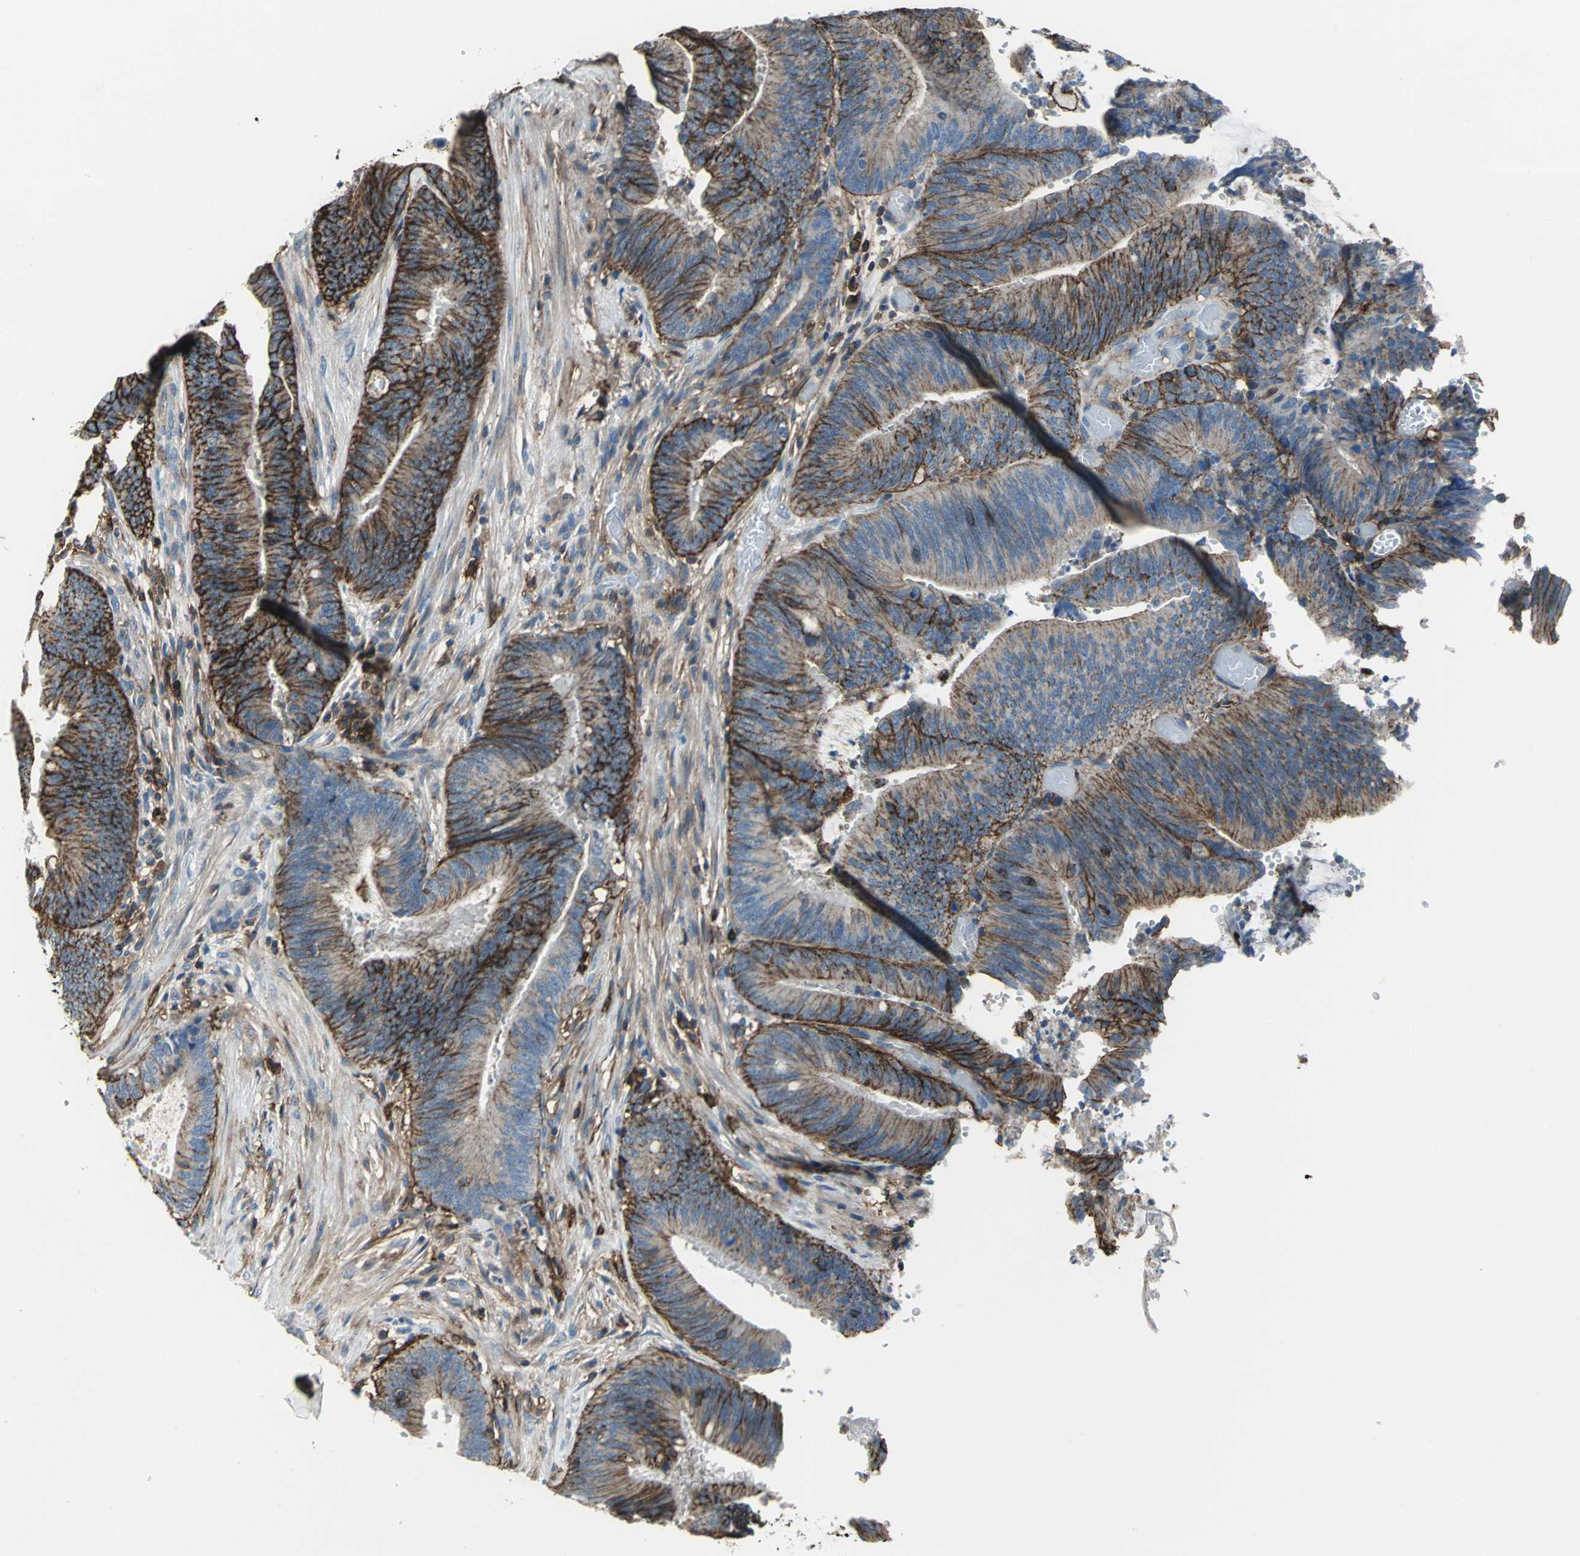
{"staining": {"intensity": "strong", "quantity": ">75%", "location": "cytoplasmic/membranous"}, "tissue": "colorectal cancer", "cell_type": "Tumor cells", "image_type": "cancer", "snomed": [{"axis": "morphology", "description": "Adenocarcinoma, NOS"}, {"axis": "topography", "description": "Rectum"}], "caption": "Protein staining of colorectal cancer tissue exhibits strong cytoplasmic/membranous expression in approximately >75% of tumor cells.", "gene": "CD44", "patient": {"sex": "female", "age": 66}}